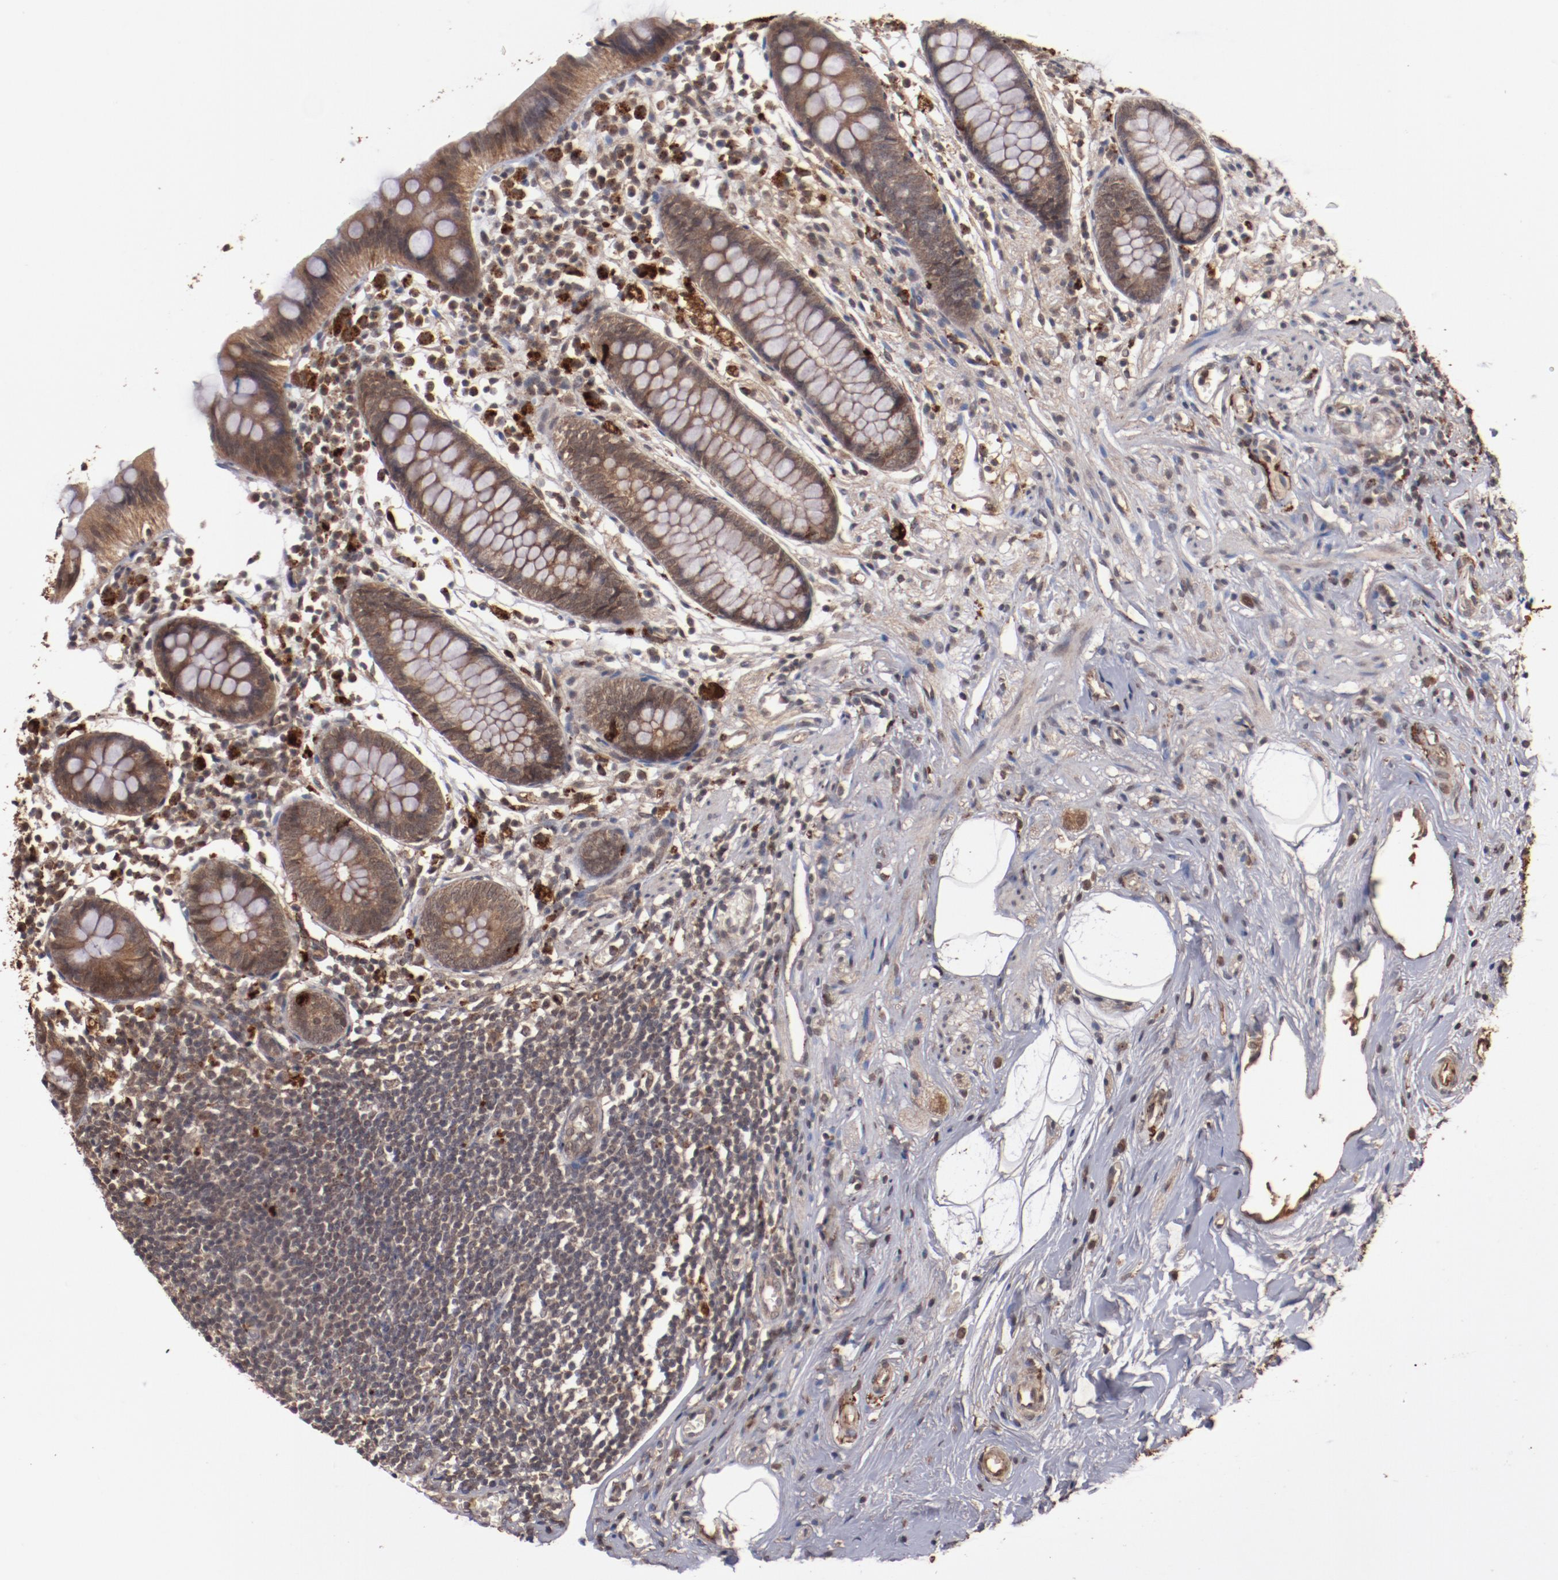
{"staining": {"intensity": "moderate", "quantity": ">75%", "location": "cytoplasmic/membranous"}, "tissue": "appendix", "cell_type": "Glandular cells", "image_type": "normal", "snomed": [{"axis": "morphology", "description": "Normal tissue, NOS"}, {"axis": "topography", "description": "Appendix"}], "caption": "A brown stain highlights moderate cytoplasmic/membranous expression of a protein in glandular cells of unremarkable appendix. The protein is stained brown, and the nuclei are stained in blue (DAB IHC with brightfield microscopy, high magnification).", "gene": "TENM1", "patient": {"sex": "male", "age": 38}}